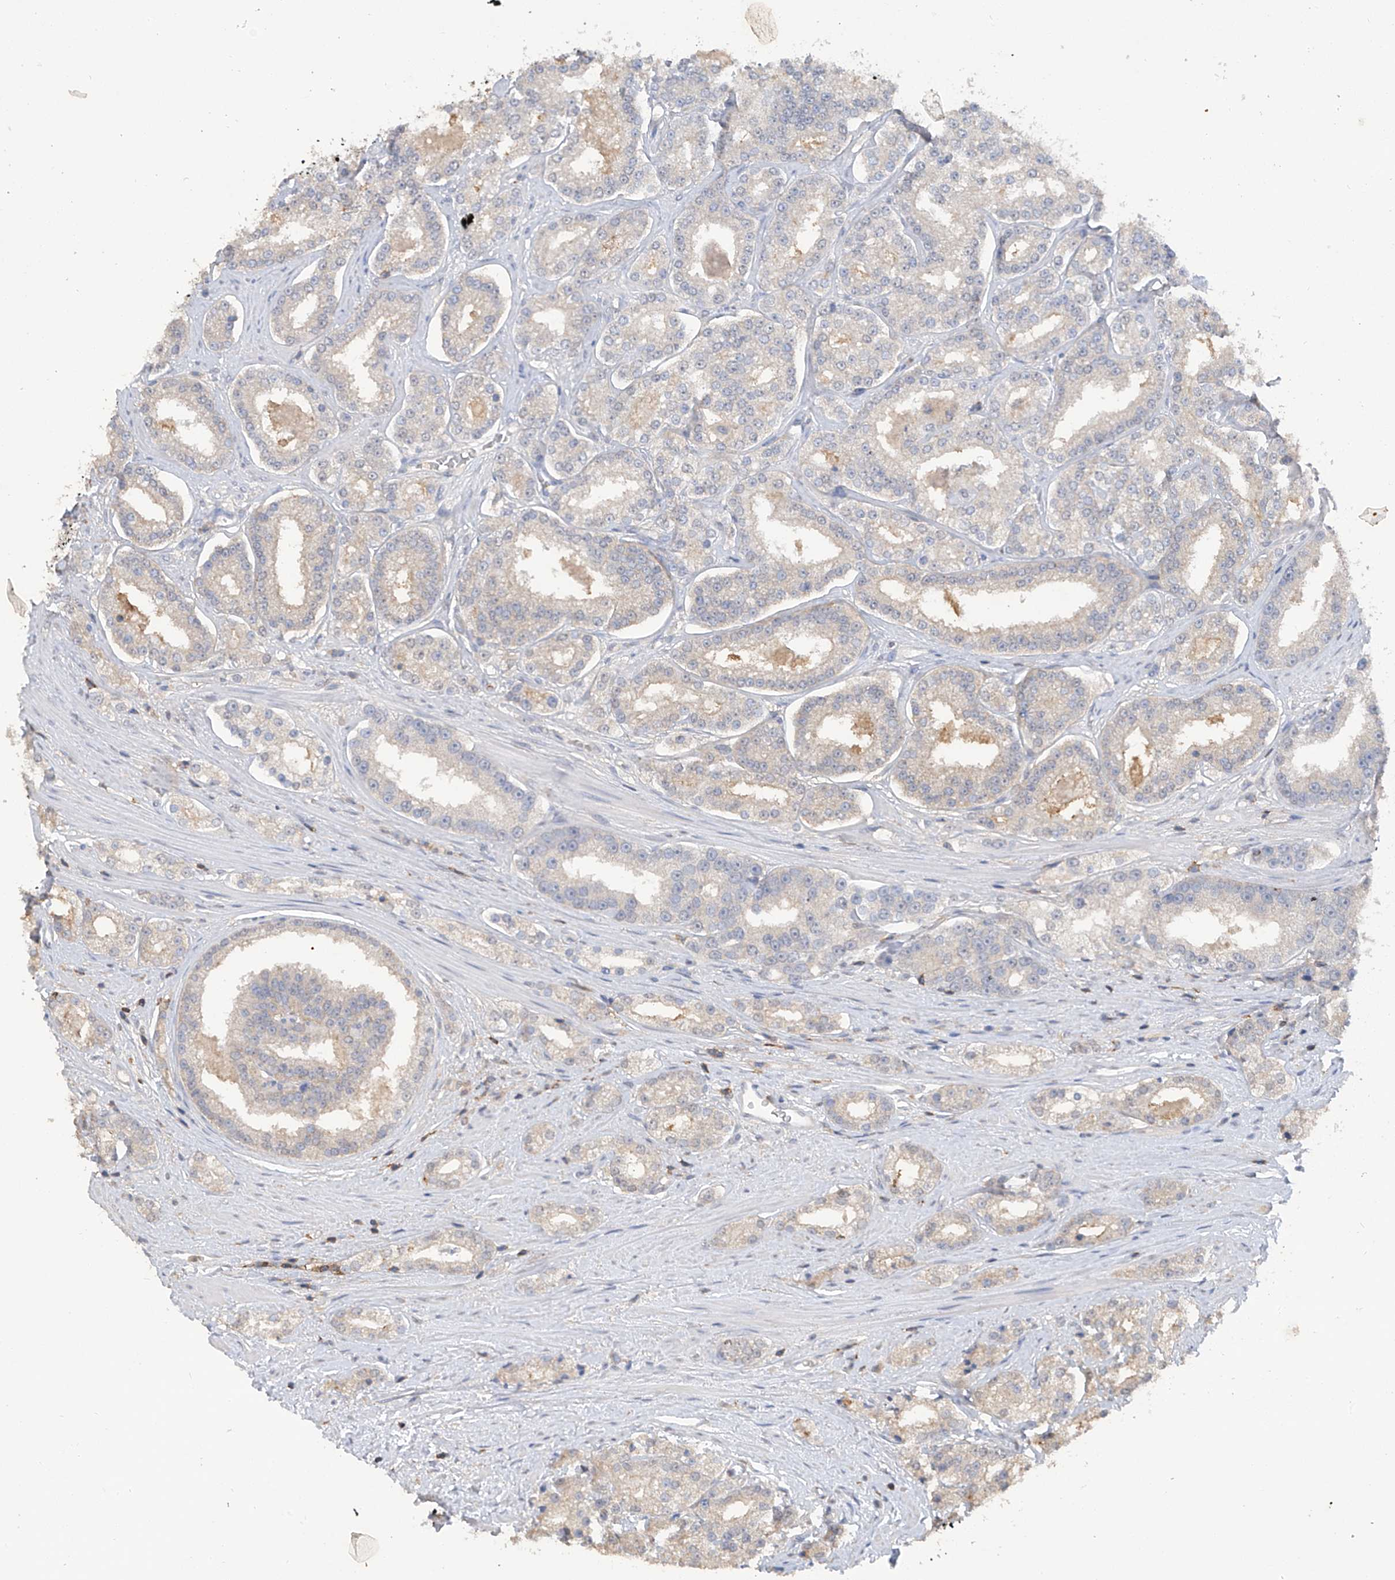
{"staining": {"intensity": "negative", "quantity": "none", "location": "none"}, "tissue": "prostate cancer", "cell_type": "Tumor cells", "image_type": "cancer", "snomed": [{"axis": "morphology", "description": "Normal tissue, NOS"}, {"axis": "morphology", "description": "Adenocarcinoma, High grade"}, {"axis": "topography", "description": "Prostate"}], "caption": "An immunohistochemistry (IHC) histopathology image of prostate adenocarcinoma (high-grade) is shown. There is no staining in tumor cells of prostate adenocarcinoma (high-grade).", "gene": "HAS3", "patient": {"sex": "male", "age": 83}}